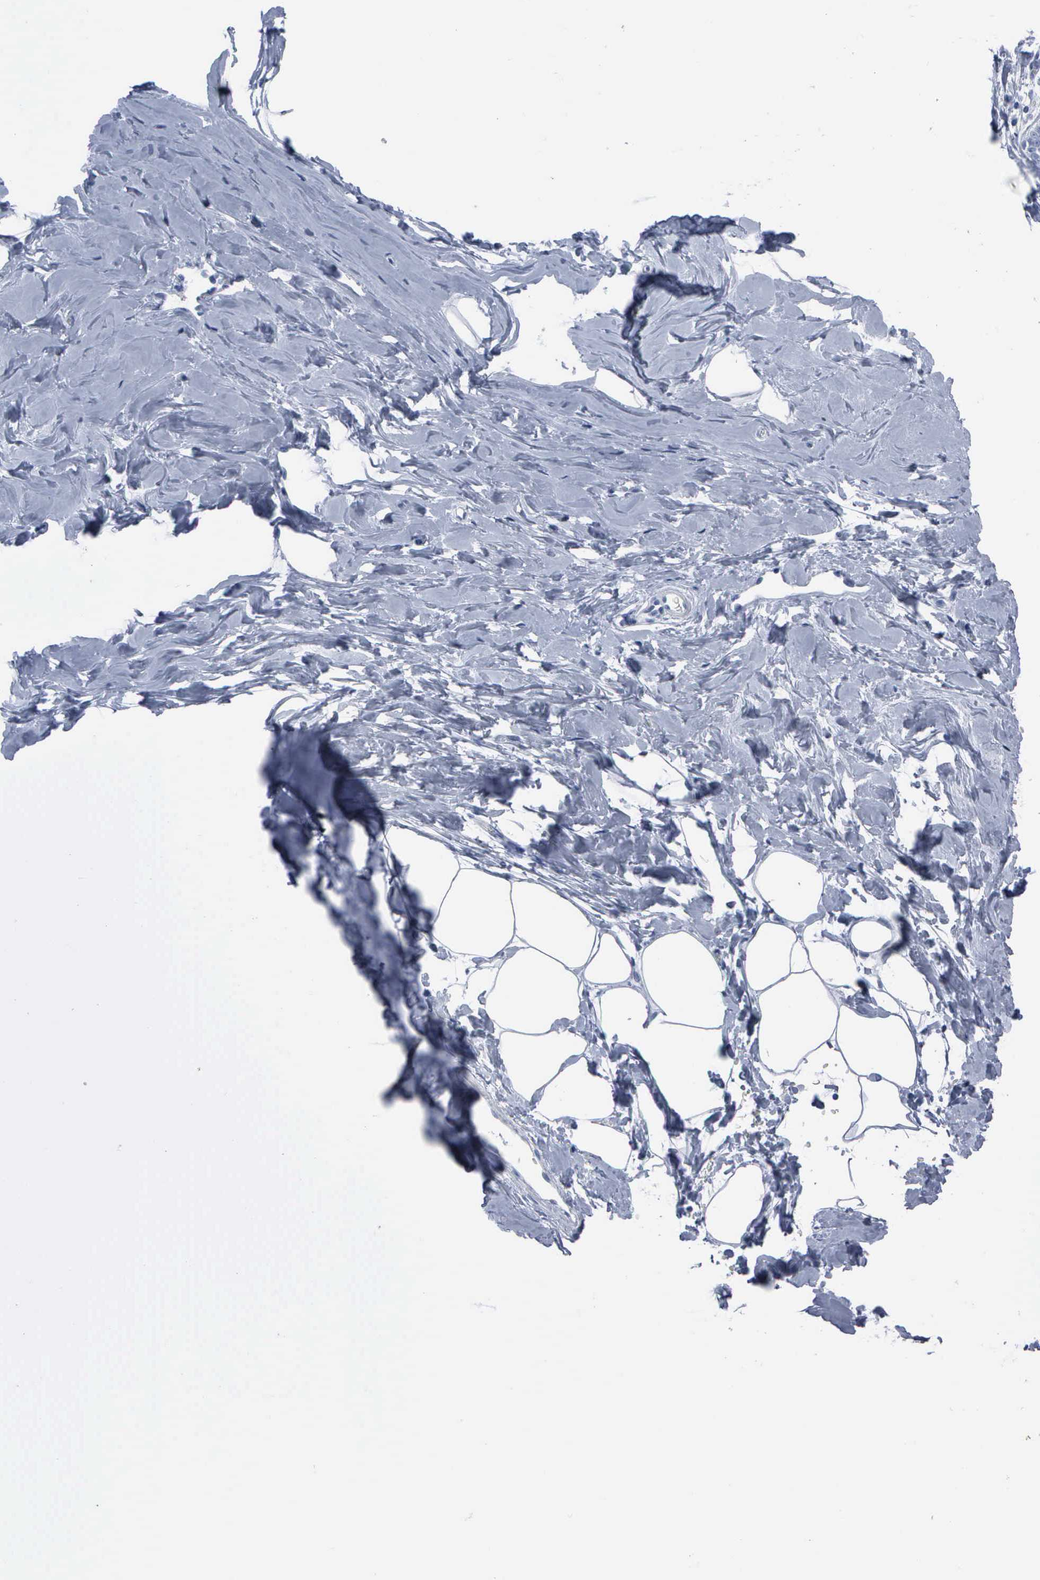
{"staining": {"intensity": "negative", "quantity": "none", "location": "none"}, "tissue": "breast", "cell_type": "Adipocytes", "image_type": "normal", "snomed": [{"axis": "morphology", "description": "Normal tissue, NOS"}, {"axis": "topography", "description": "Breast"}], "caption": "Photomicrograph shows no protein positivity in adipocytes of benign breast. Brightfield microscopy of immunohistochemistry (IHC) stained with DAB (brown) and hematoxylin (blue), captured at high magnification.", "gene": "CCNB1", "patient": {"sex": "female", "age": 44}}